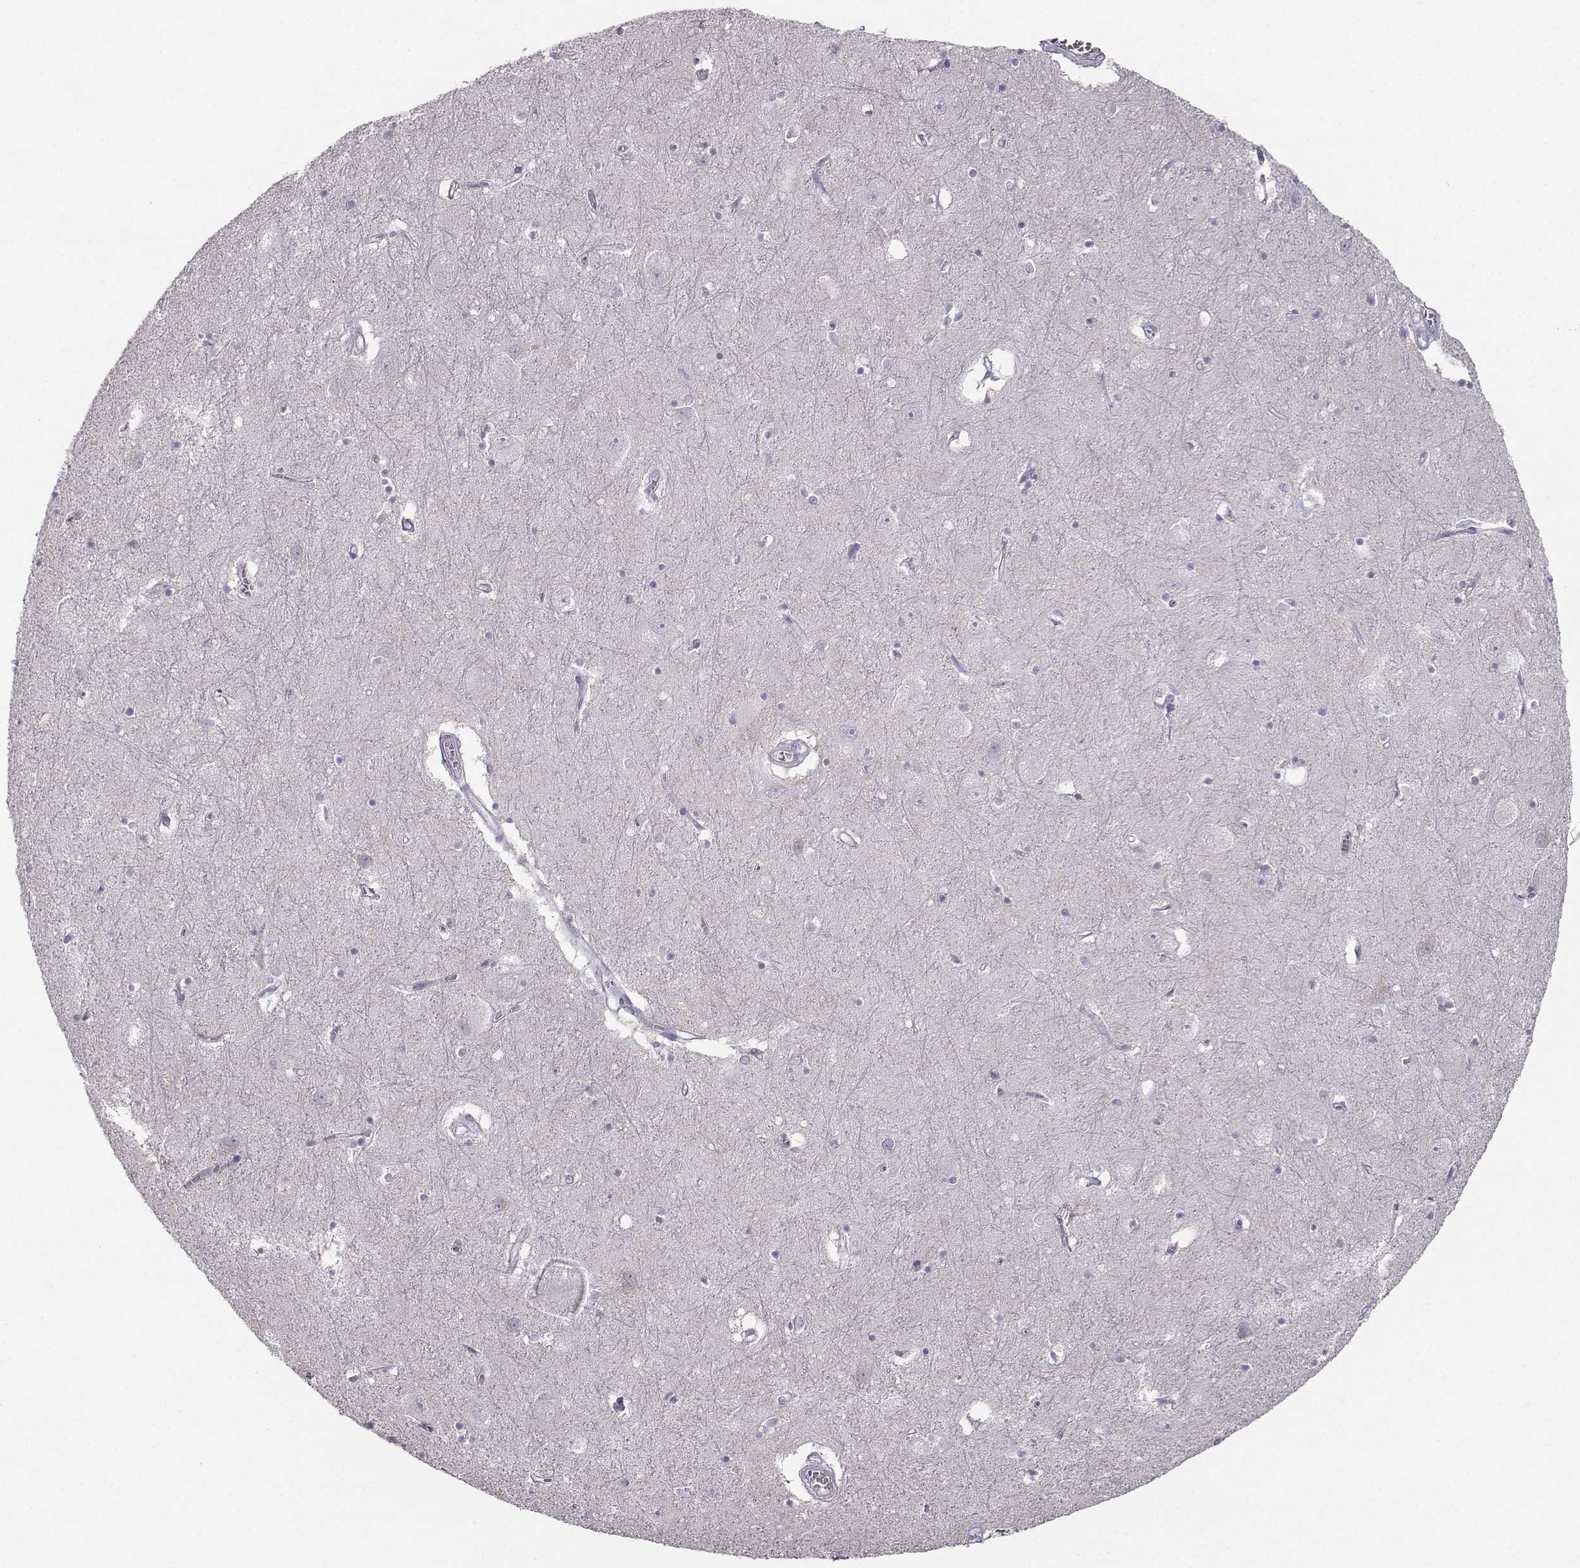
{"staining": {"intensity": "negative", "quantity": "none", "location": "none"}, "tissue": "caudate", "cell_type": "Glial cells", "image_type": "normal", "snomed": [{"axis": "morphology", "description": "Normal tissue, NOS"}, {"axis": "topography", "description": "Lateral ventricle wall"}], "caption": "Image shows no significant protein positivity in glial cells of unremarkable caudate.", "gene": "CASR", "patient": {"sex": "male", "age": 54}}